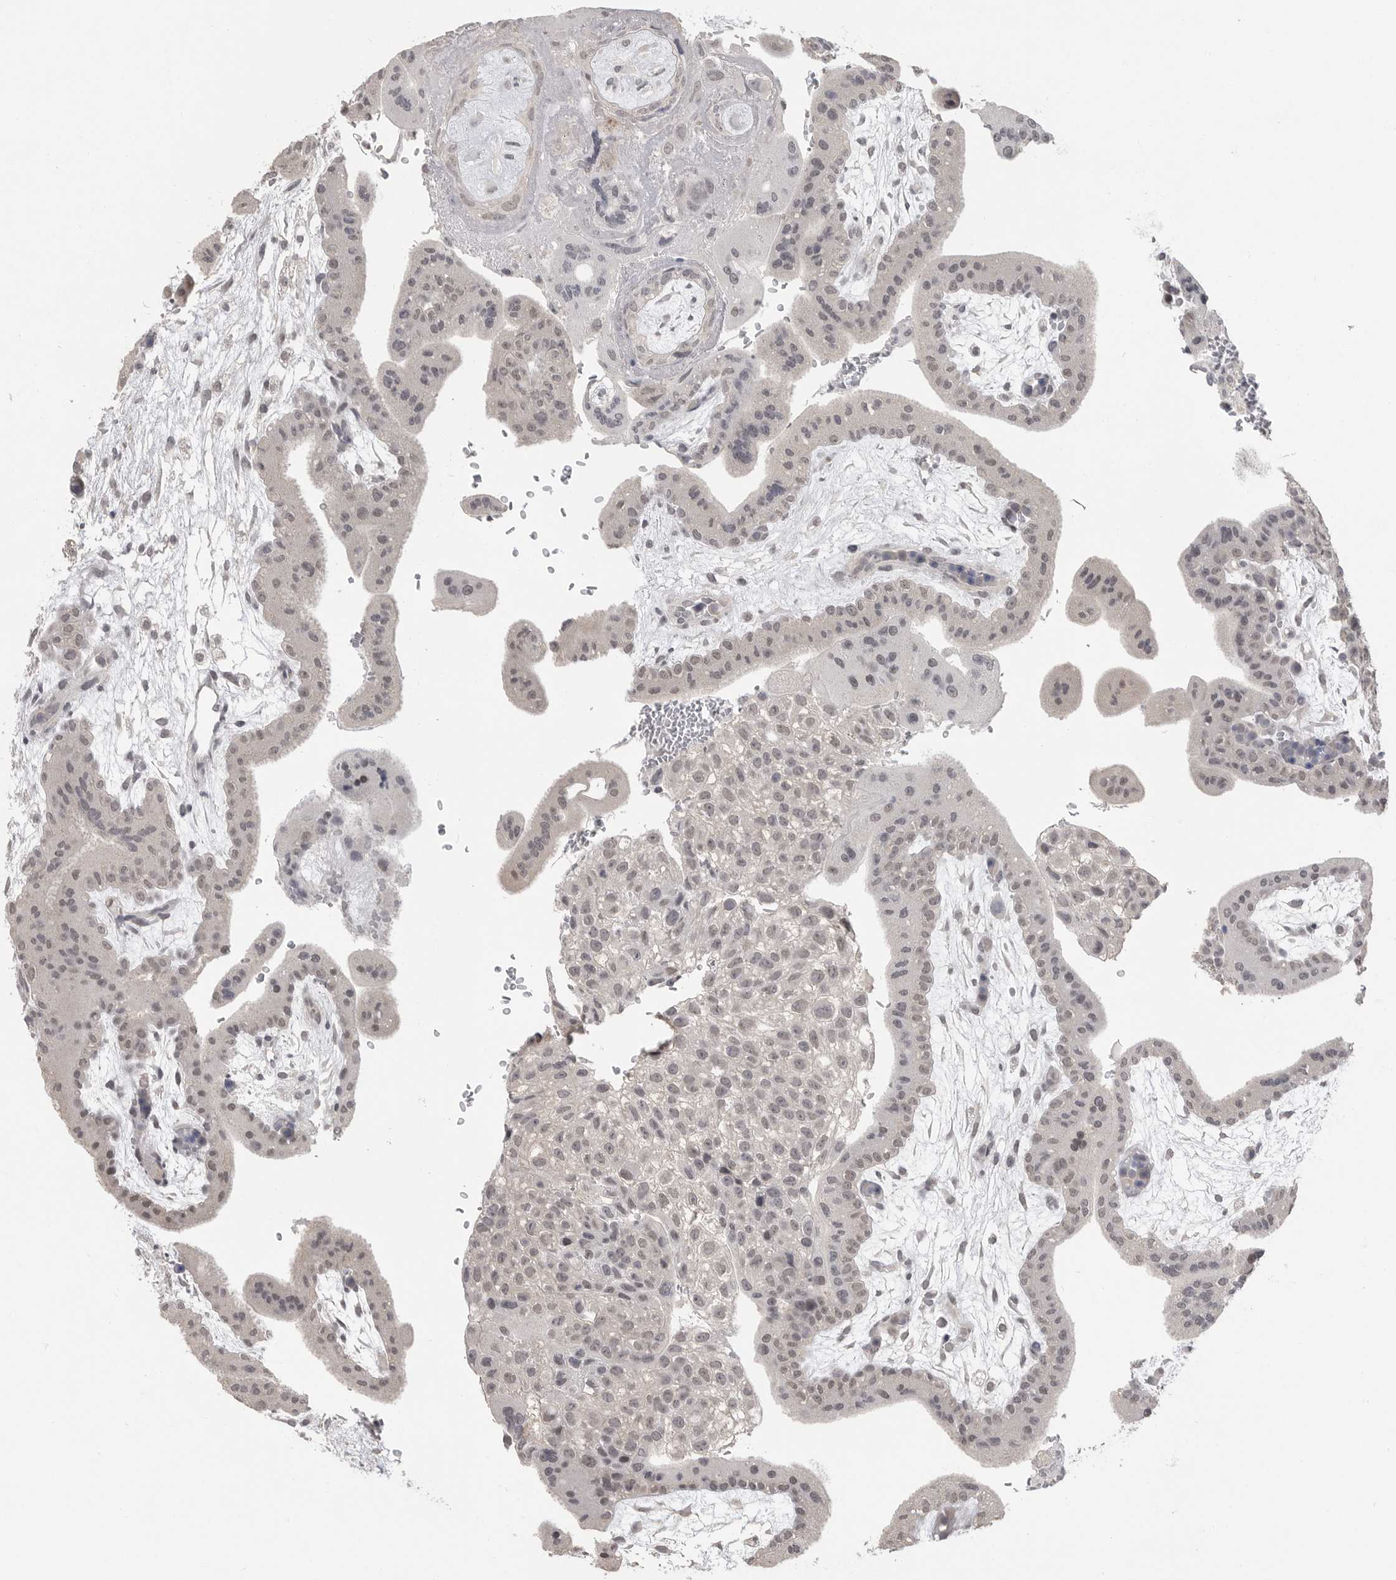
{"staining": {"intensity": "negative", "quantity": "none", "location": "none"}, "tissue": "placenta", "cell_type": "Decidual cells", "image_type": "normal", "snomed": [{"axis": "morphology", "description": "Normal tissue, NOS"}, {"axis": "topography", "description": "Placenta"}], "caption": "This is a histopathology image of immunohistochemistry staining of unremarkable placenta, which shows no positivity in decidual cells.", "gene": "PLEKHF1", "patient": {"sex": "female", "age": 35}}